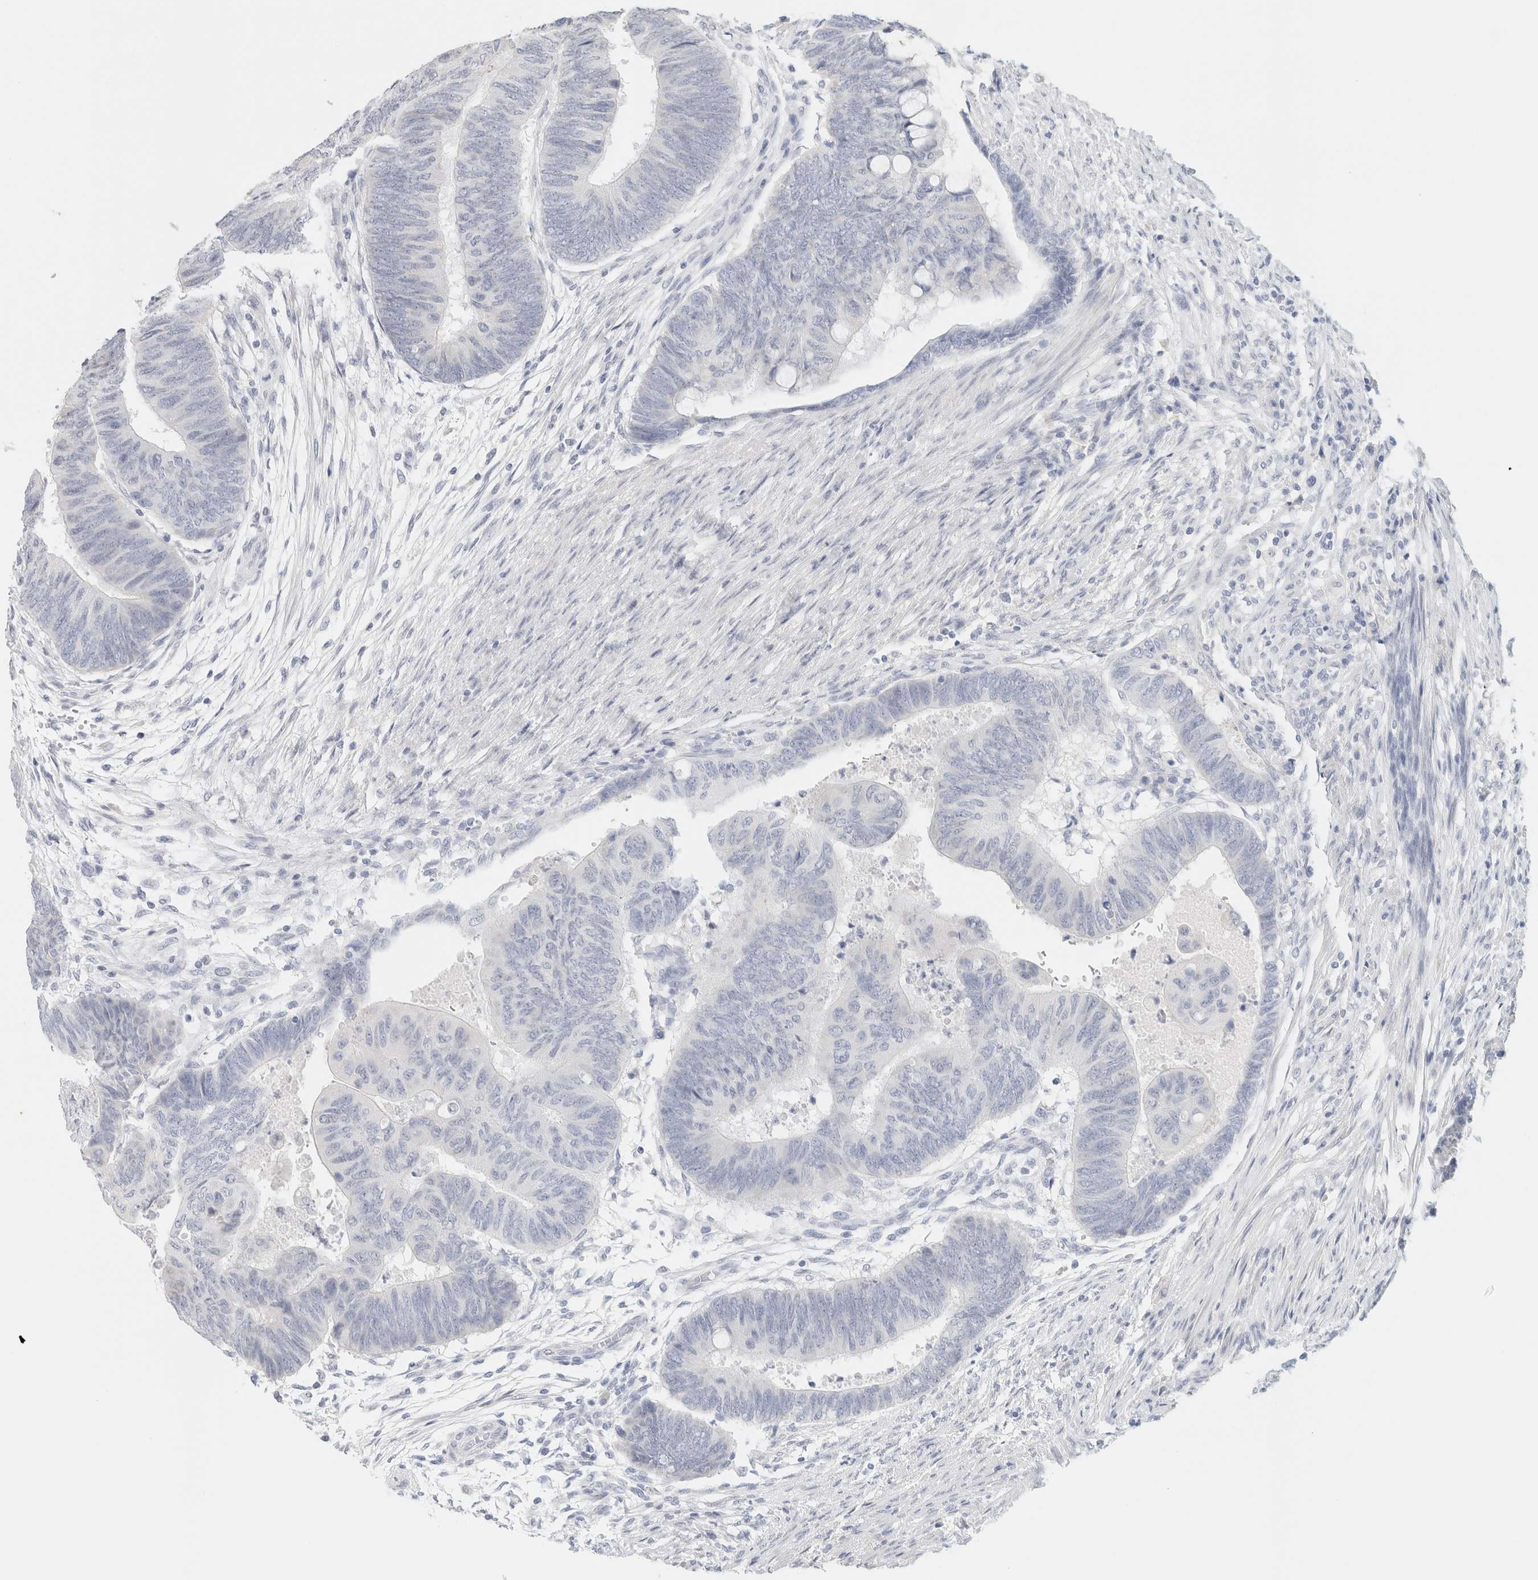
{"staining": {"intensity": "negative", "quantity": "none", "location": "none"}, "tissue": "colorectal cancer", "cell_type": "Tumor cells", "image_type": "cancer", "snomed": [{"axis": "morphology", "description": "Normal tissue, NOS"}, {"axis": "morphology", "description": "Adenocarcinoma, NOS"}, {"axis": "topography", "description": "Rectum"}, {"axis": "topography", "description": "Peripheral nerve tissue"}], "caption": "Colorectal adenocarcinoma was stained to show a protein in brown. There is no significant positivity in tumor cells.", "gene": "NEFM", "patient": {"sex": "male", "age": 92}}